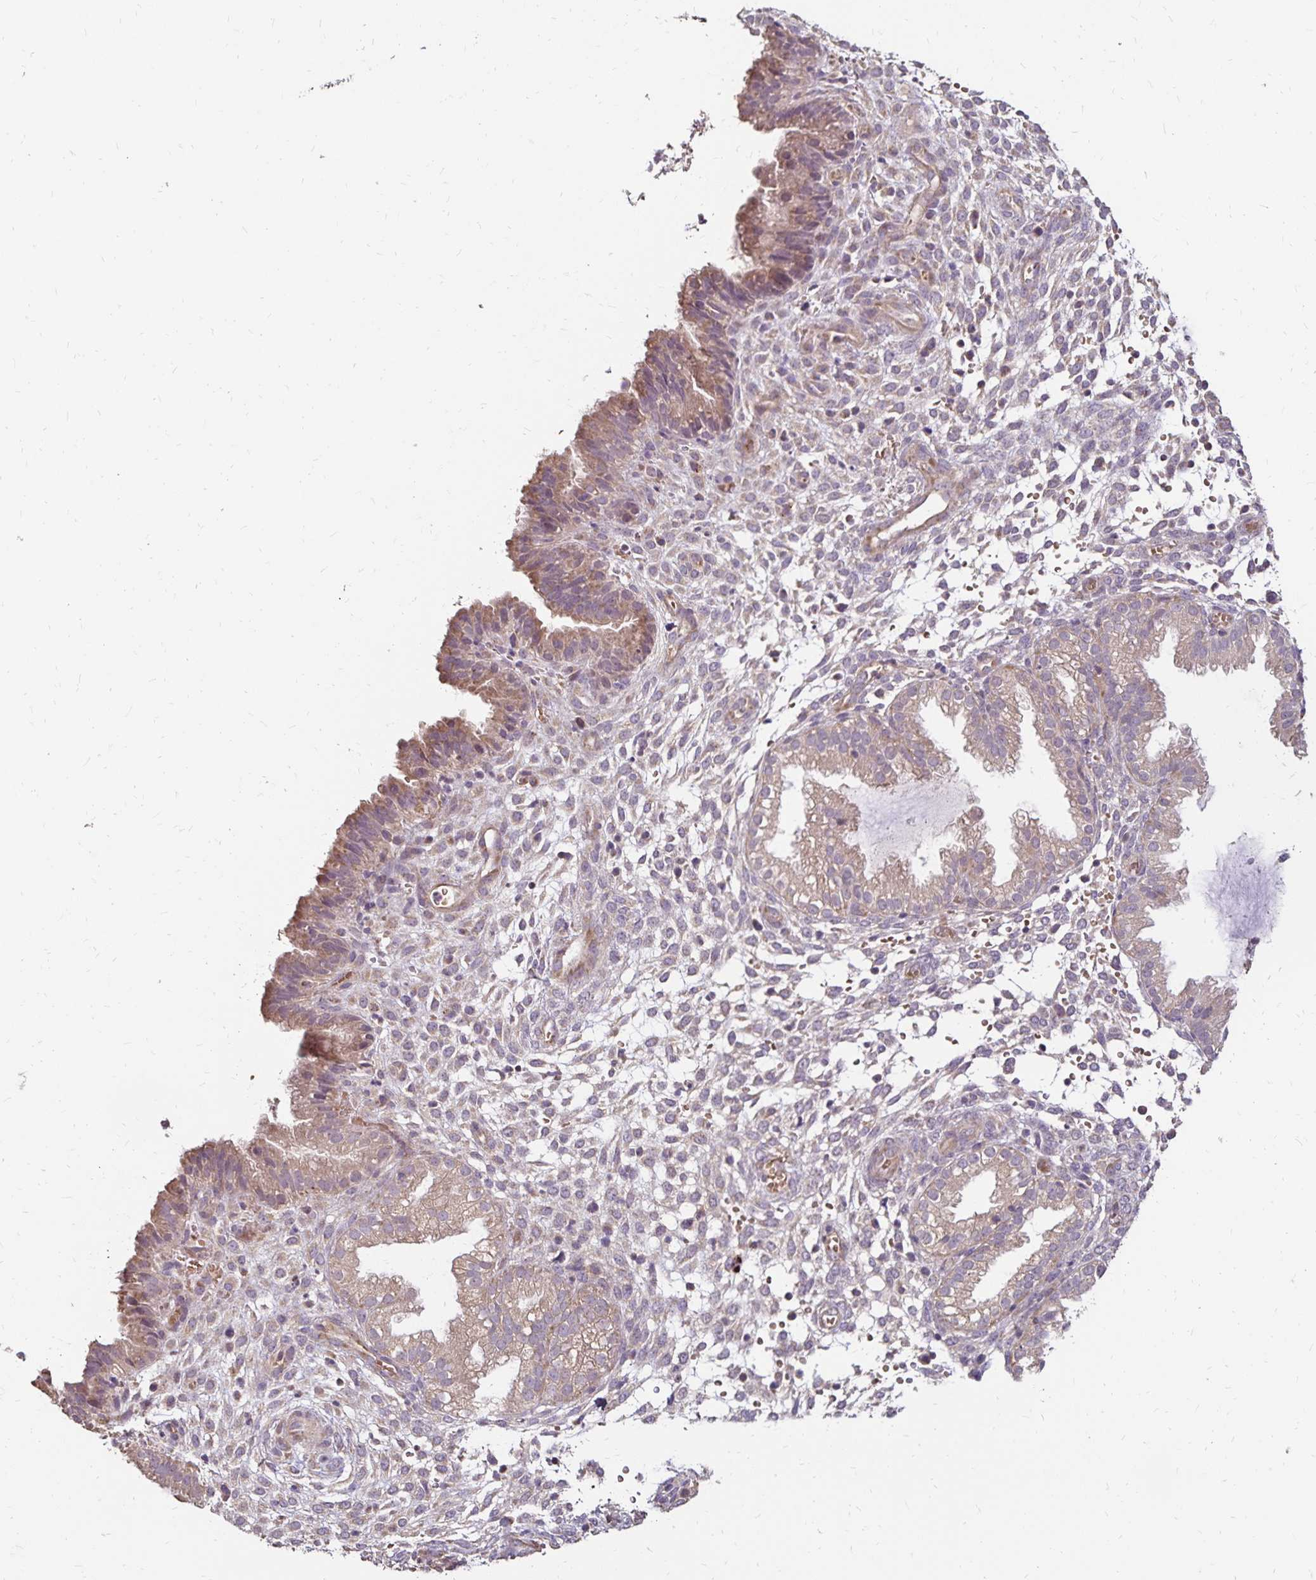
{"staining": {"intensity": "weak", "quantity": "<25%", "location": "cytoplasmic/membranous"}, "tissue": "endometrium", "cell_type": "Cells in endometrial stroma", "image_type": "normal", "snomed": [{"axis": "morphology", "description": "Normal tissue, NOS"}, {"axis": "topography", "description": "Endometrium"}], "caption": "A high-resolution histopathology image shows IHC staining of benign endometrium, which demonstrates no significant staining in cells in endometrial stroma.", "gene": "EMC10", "patient": {"sex": "female", "age": 33}}